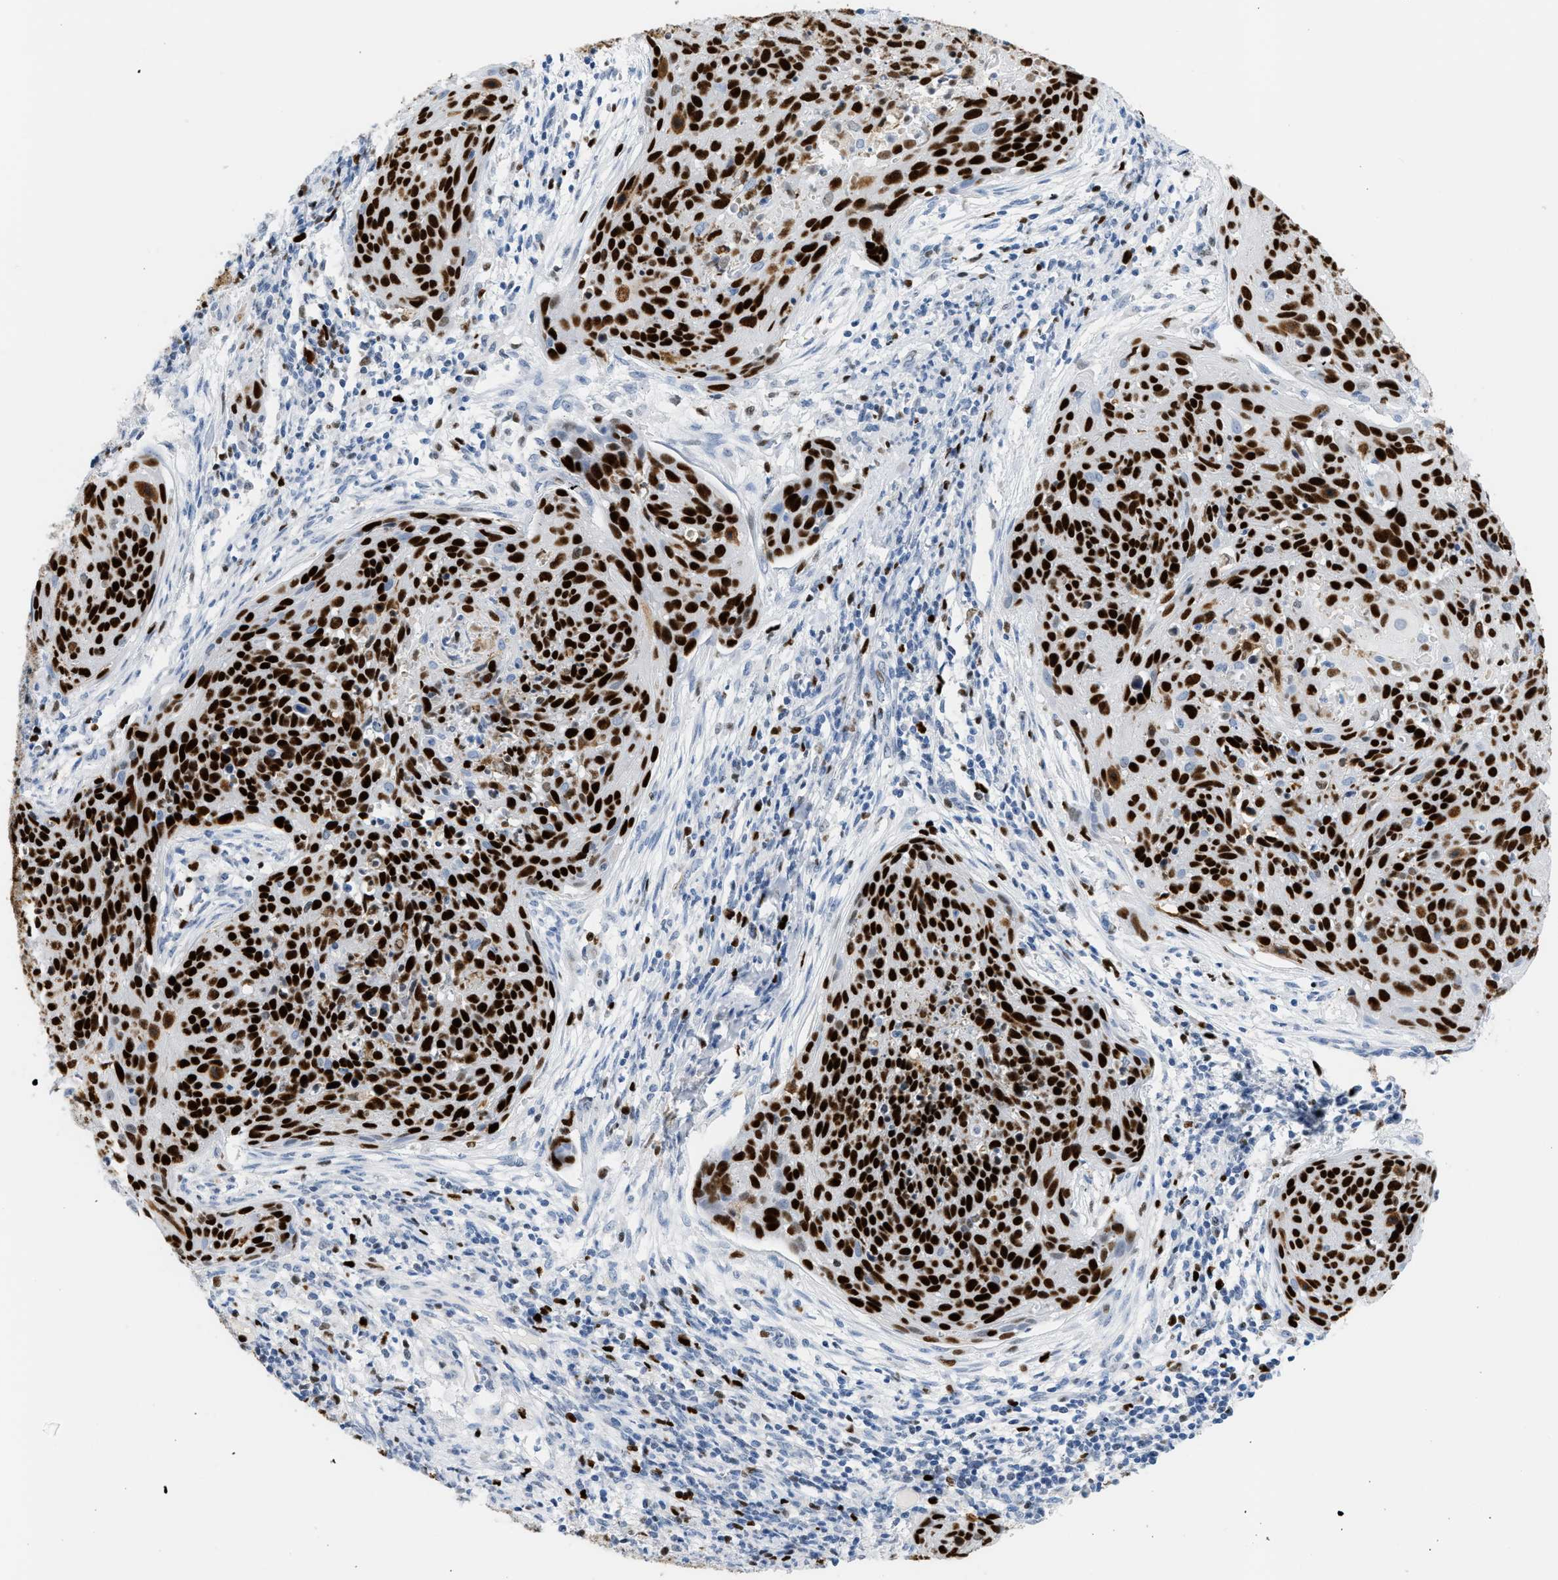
{"staining": {"intensity": "strong", "quantity": ">75%", "location": "nuclear"}, "tissue": "cervical cancer", "cell_type": "Tumor cells", "image_type": "cancer", "snomed": [{"axis": "morphology", "description": "Squamous cell carcinoma, NOS"}, {"axis": "topography", "description": "Cervix"}], "caption": "A high amount of strong nuclear positivity is appreciated in approximately >75% of tumor cells in squamous cell carcinoma (cervical) tissue.", "gene": "MCM7", "patient": {"sex": "female", "age": 38}}